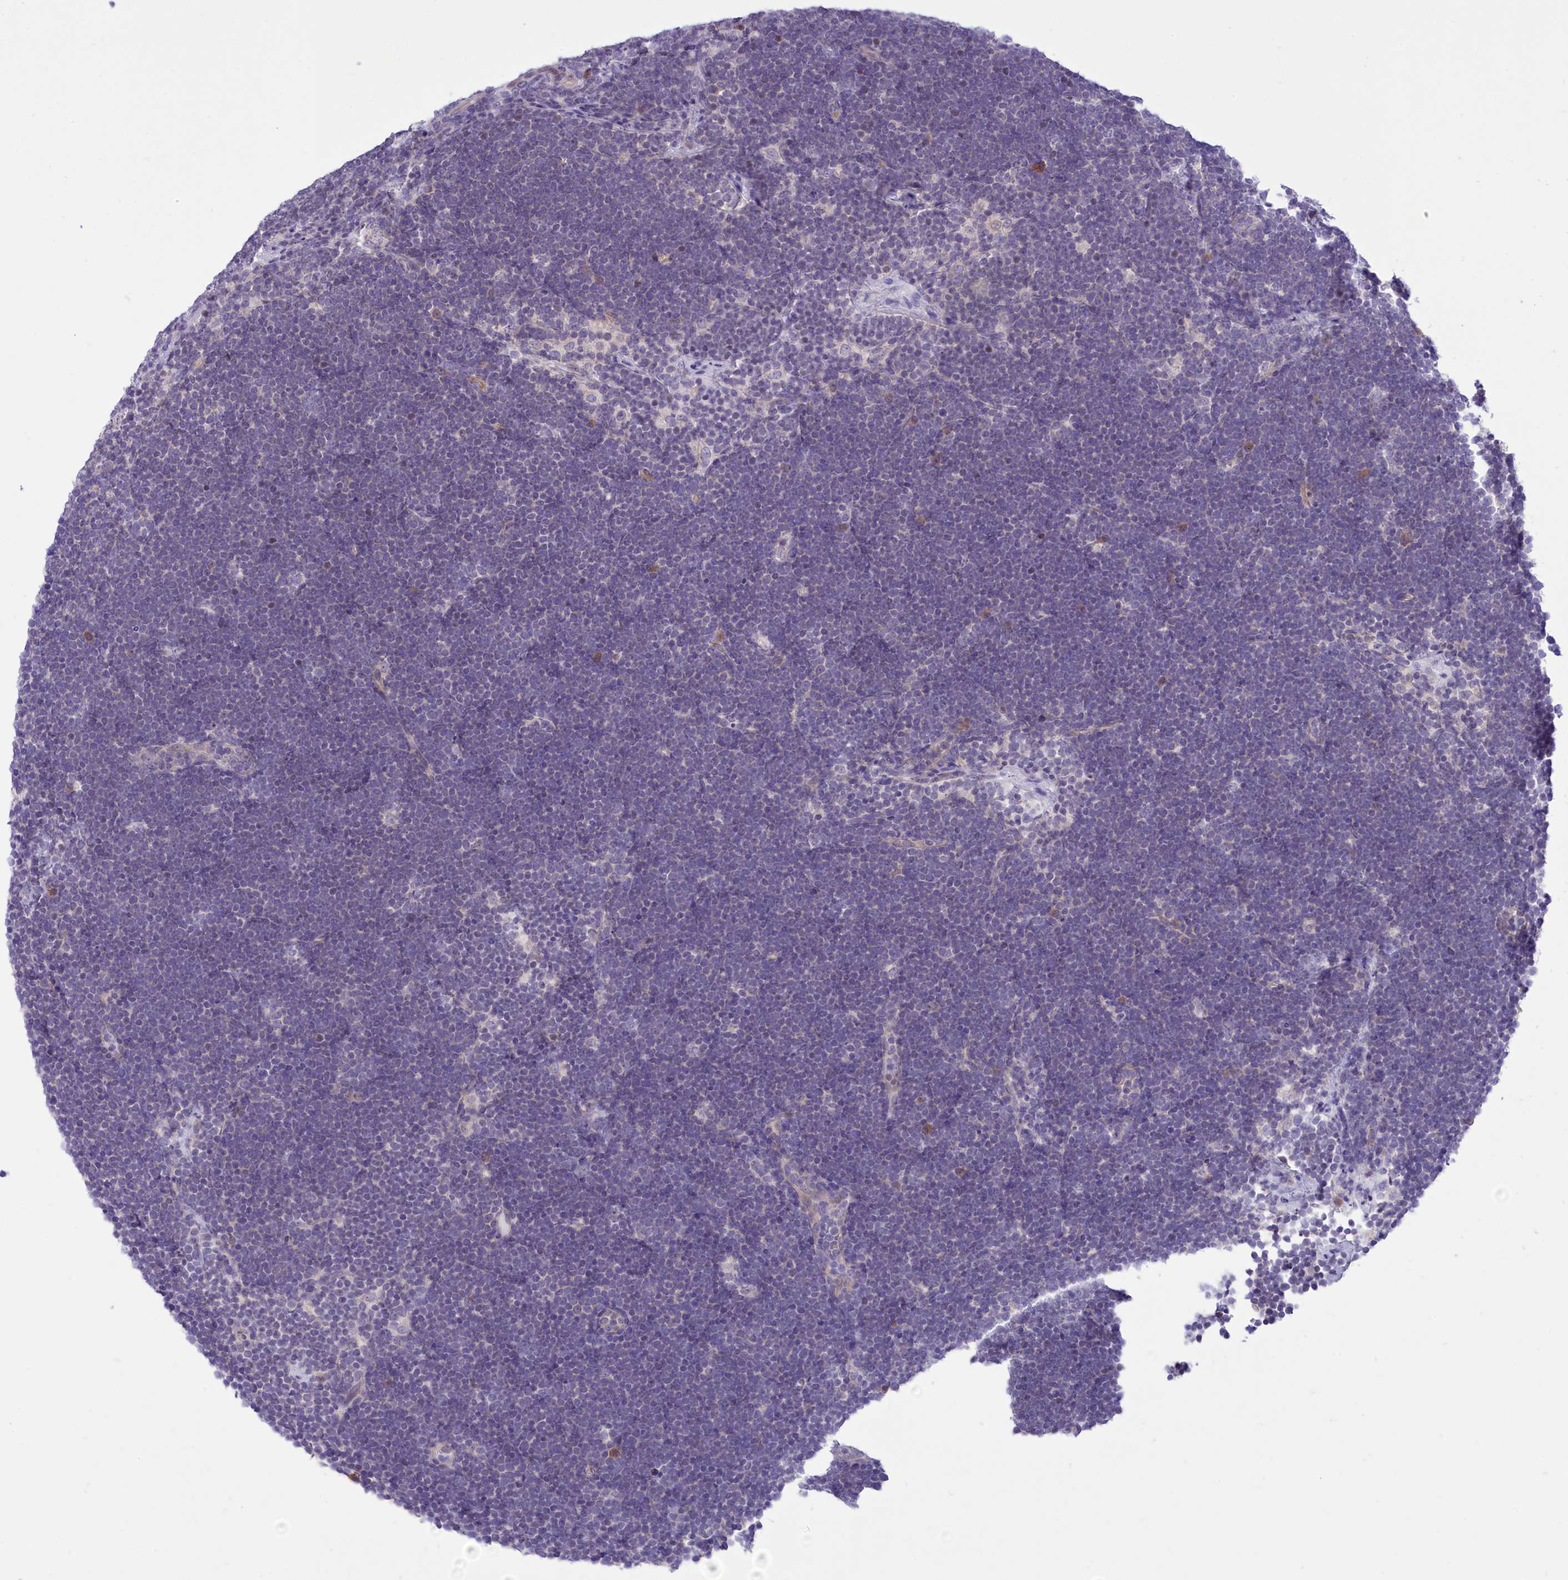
{"staining": {"intensity": "negative", "quantity": "none", "location": "none"}, "tissue": "lymphoma", "cell_type": "Tumor cells", "image_type": "cancer", "snomed": [{"axis": "morphology", "description": "Malignant lymphoma, non-Hodgkin's type, High grade"}, {"axis": "topography", "description": "Lymph node"}], "caption": "There is no significant expression in tumor cells of malignant lymphoma, non-Hodgkin's type (high-grade).", "gene": "DCAF16", "patient": {"sex": "male", "age": 13}}